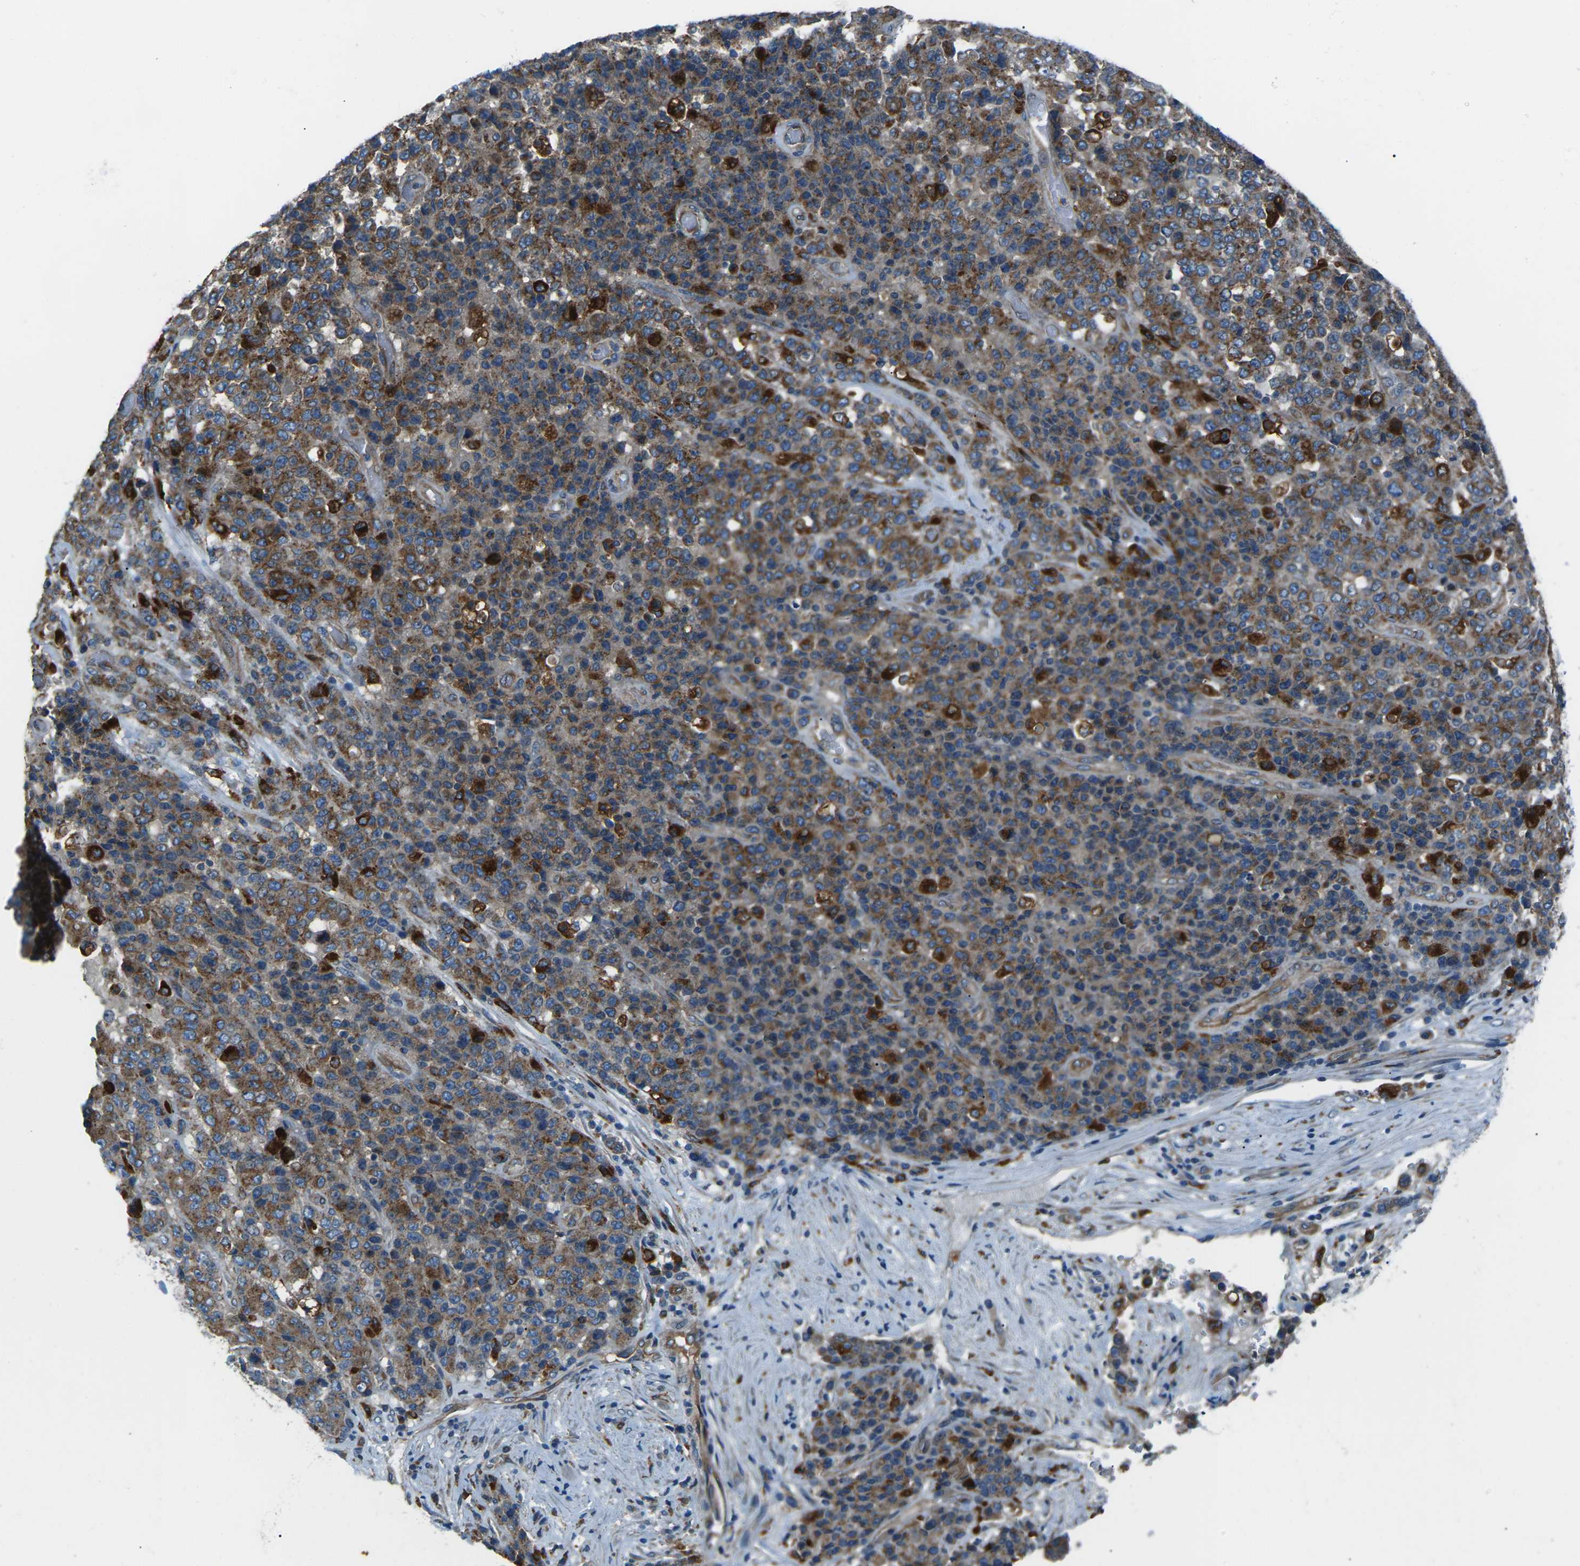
{"staining": {"intensity": "strong", "quantity": ">75%", "location": "cytoplasmic/membranous"}, "tissue": "stomach cancer", "cell_type": "Tumor cells", "image_type": "cancer", "snomed": [{"axis": "morphology", "description": "Adenocarcinoma, NOS"}, {"axis": "topography", "description": "Stomach"}], "caption": "Adenocarcinoma (stomach) was stained to show a protein in brown. There is high levels of strong cytoplasmic/membranous staining in approximately >75% of tumor cells. The staining is performed using DAB brown chromogen to label protein expression. The nuclei are counter-stained blue using hematoxylin.", "gene": "CDK17", "patient": {"sex": "female", "age": 73}}